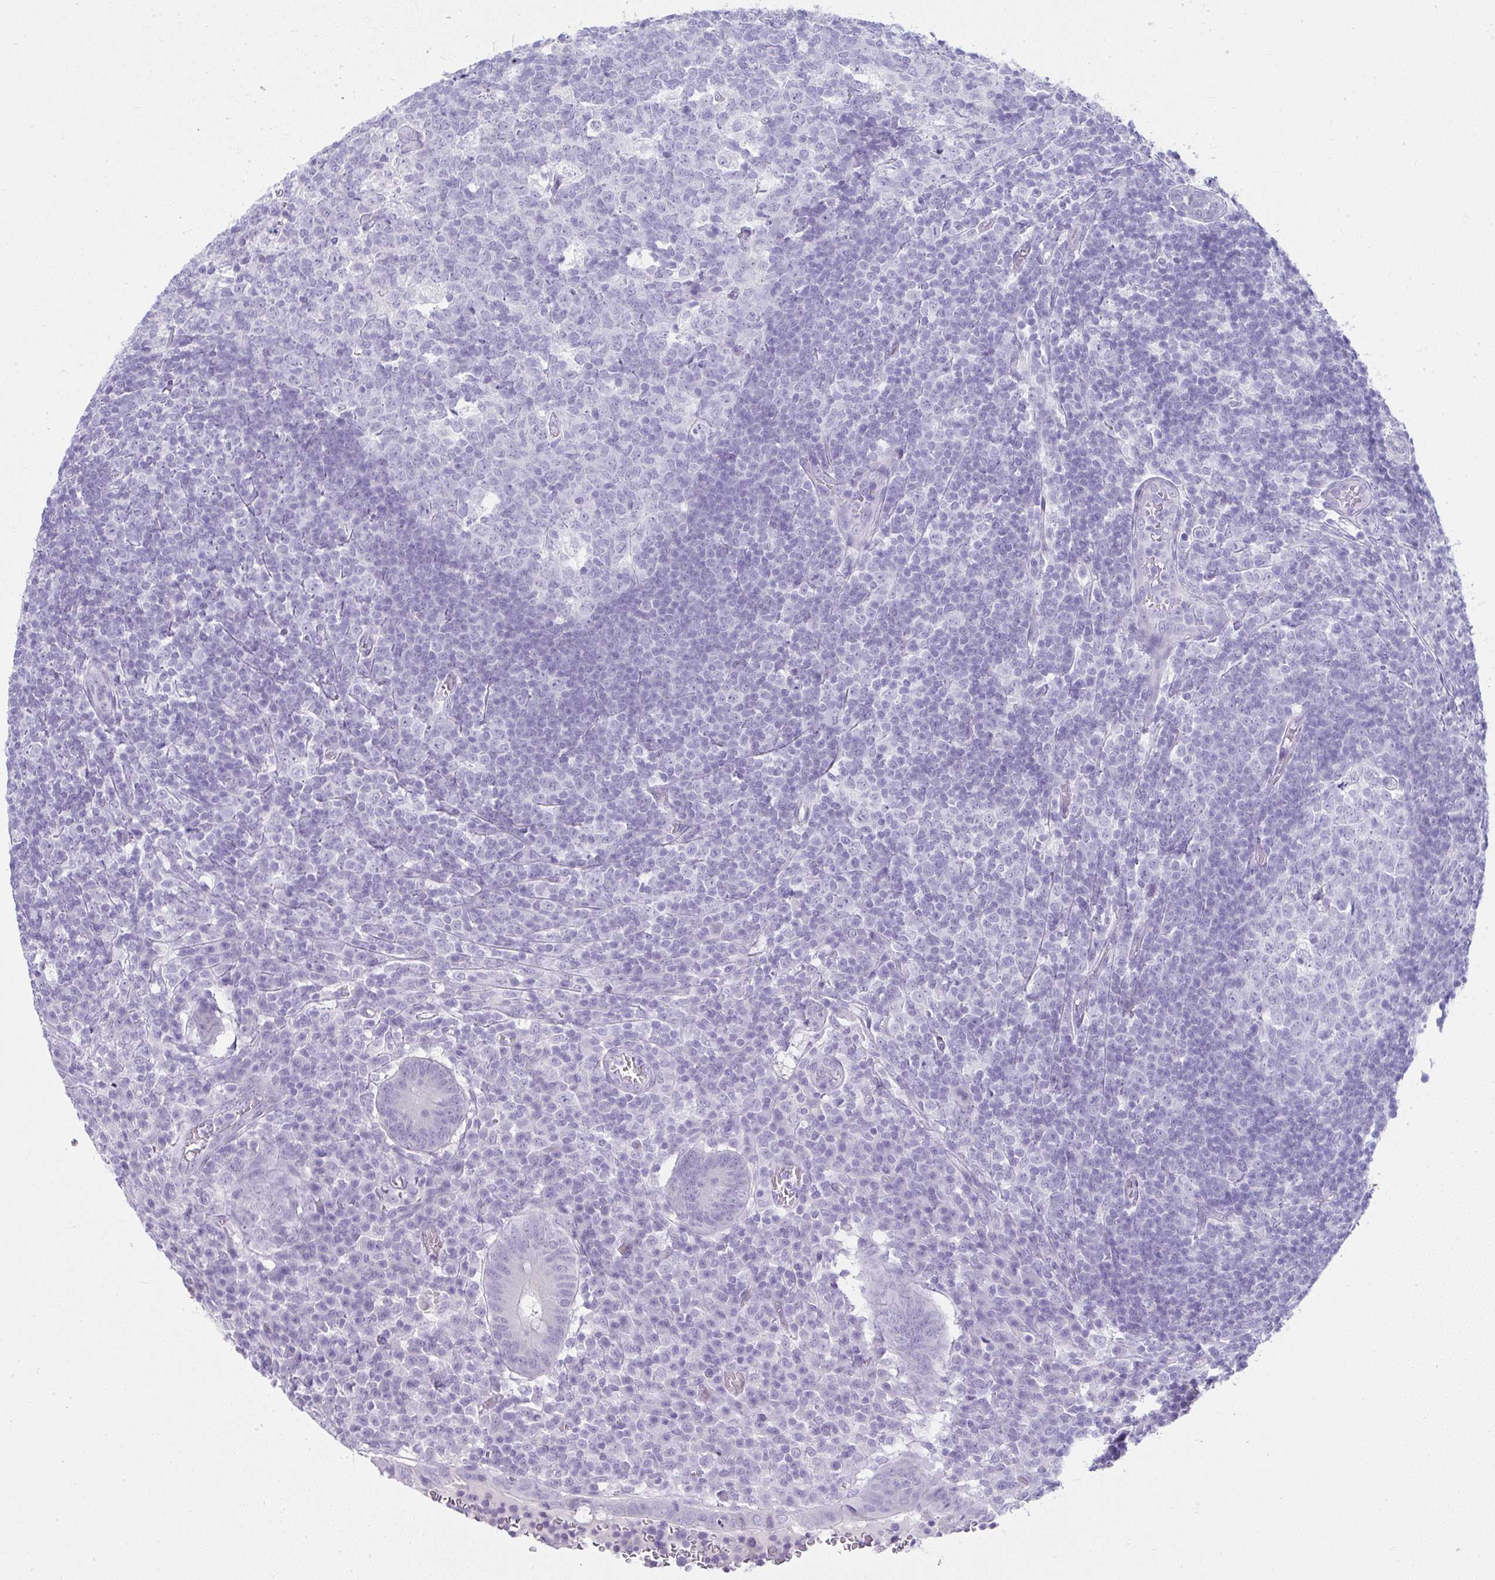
{"staining": {"intensity": "negative", "quantity": "none", "location": "none"}, "tissue": "appendix", "cell_type": "Glandular cells", "image_type": "normal", "snomed": [{"axis": "morphology", "description": "Normal tissue, NOS"}, {"axis": "topography", "description": "Appendix"}], "caption": "This is an immunohistochemistry (IHC) photomicrograph of benign human appendix. There is no expression in glandular cells.", "gene": "RNF183", "patient": {"sex": "male", "age": 18}}